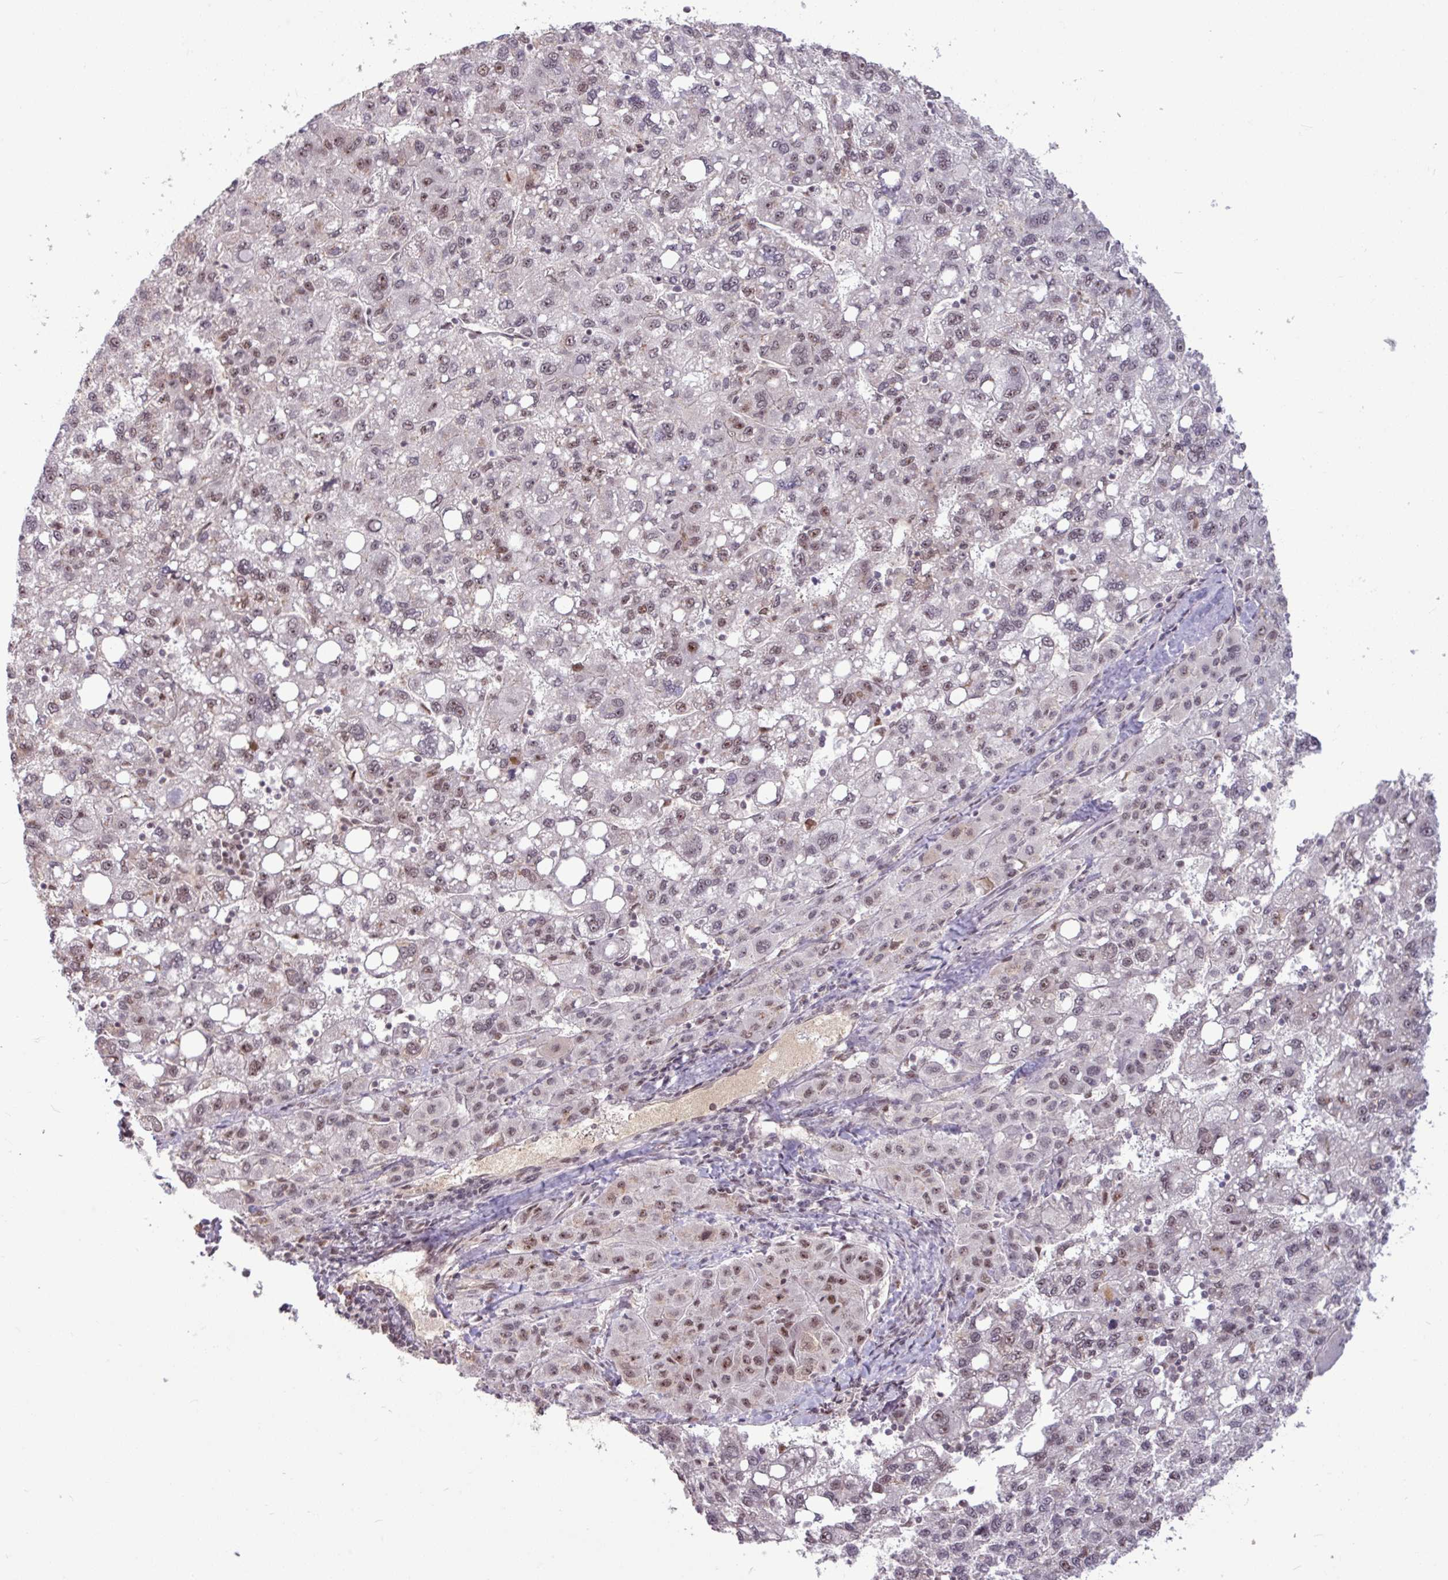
{"staining": {"intensity": "moderate", "quantity": "25%-75%", "location": "nuclear"}, "tissue": "liver cancer", "cell_type": "Tumor cells", "image_type": "cancer", "snomed": [{"axis": "morphology", "description": "Carcinoma, Hepatocellular, NOS"}, {"axis": "topography", "description": "Liver"}], "caption": "Moderate nuclear protein expression is identified in about 25%-75% of tumor cells in liver cancer.", "gene": "TDG", "patient": {"sex": "female", "age": 82}}